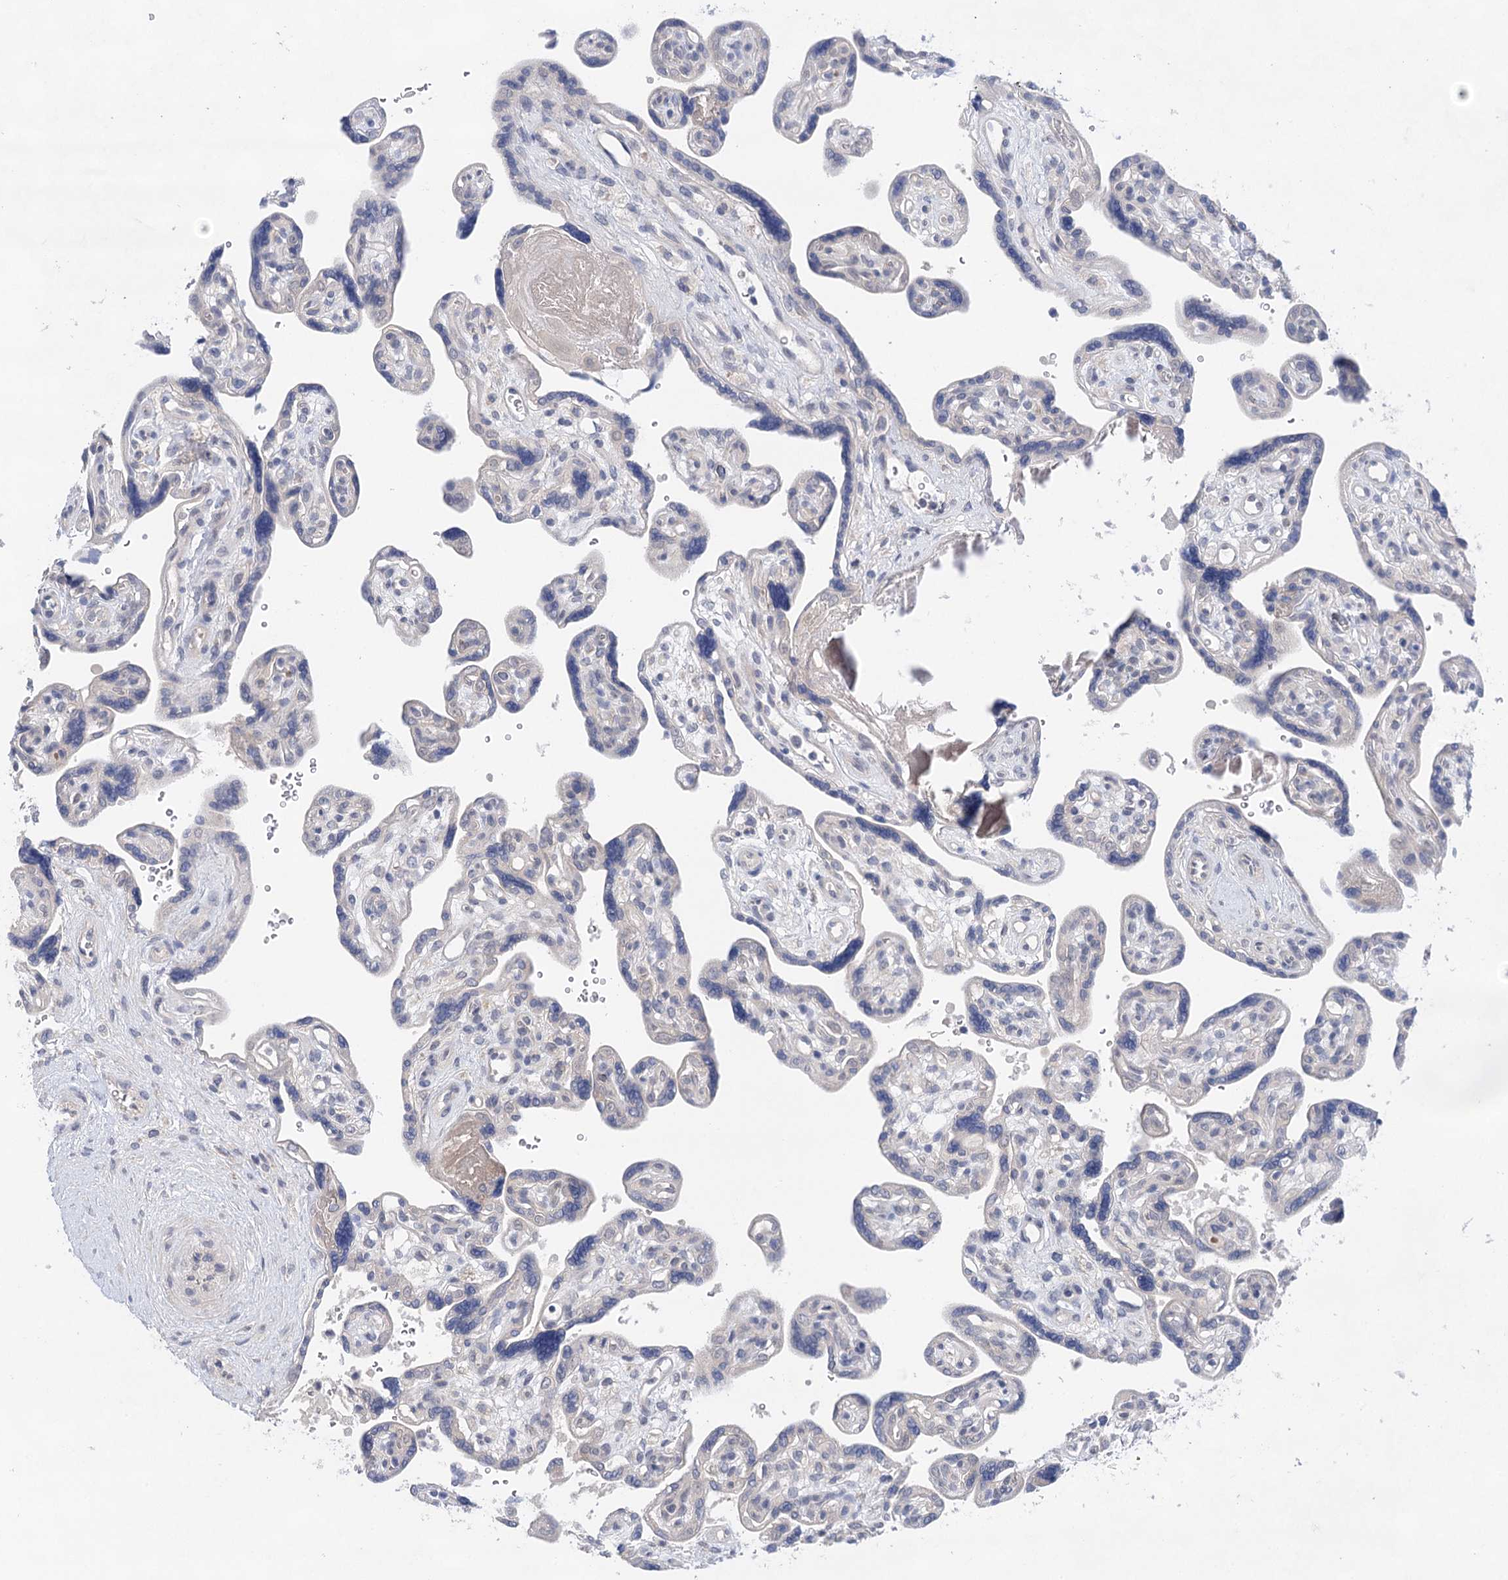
{"staining": {"intensity": "negative", "quantity": "none", "location": "none"}, "tissue": "placenta", "cell_type": "Trophoblastic cells", "image_type": "normal", "snomed": [{"axis": "morphology", "description": "Normal tissue, NOS"}, {"axis": "topography", "description": "Placenta"}], "caption": "The photomicrograph exhibits no staining of trophoblastic cells in benign placenta.", "gene": "LALBA", "patient": {"sex": "female", "age": 39}}